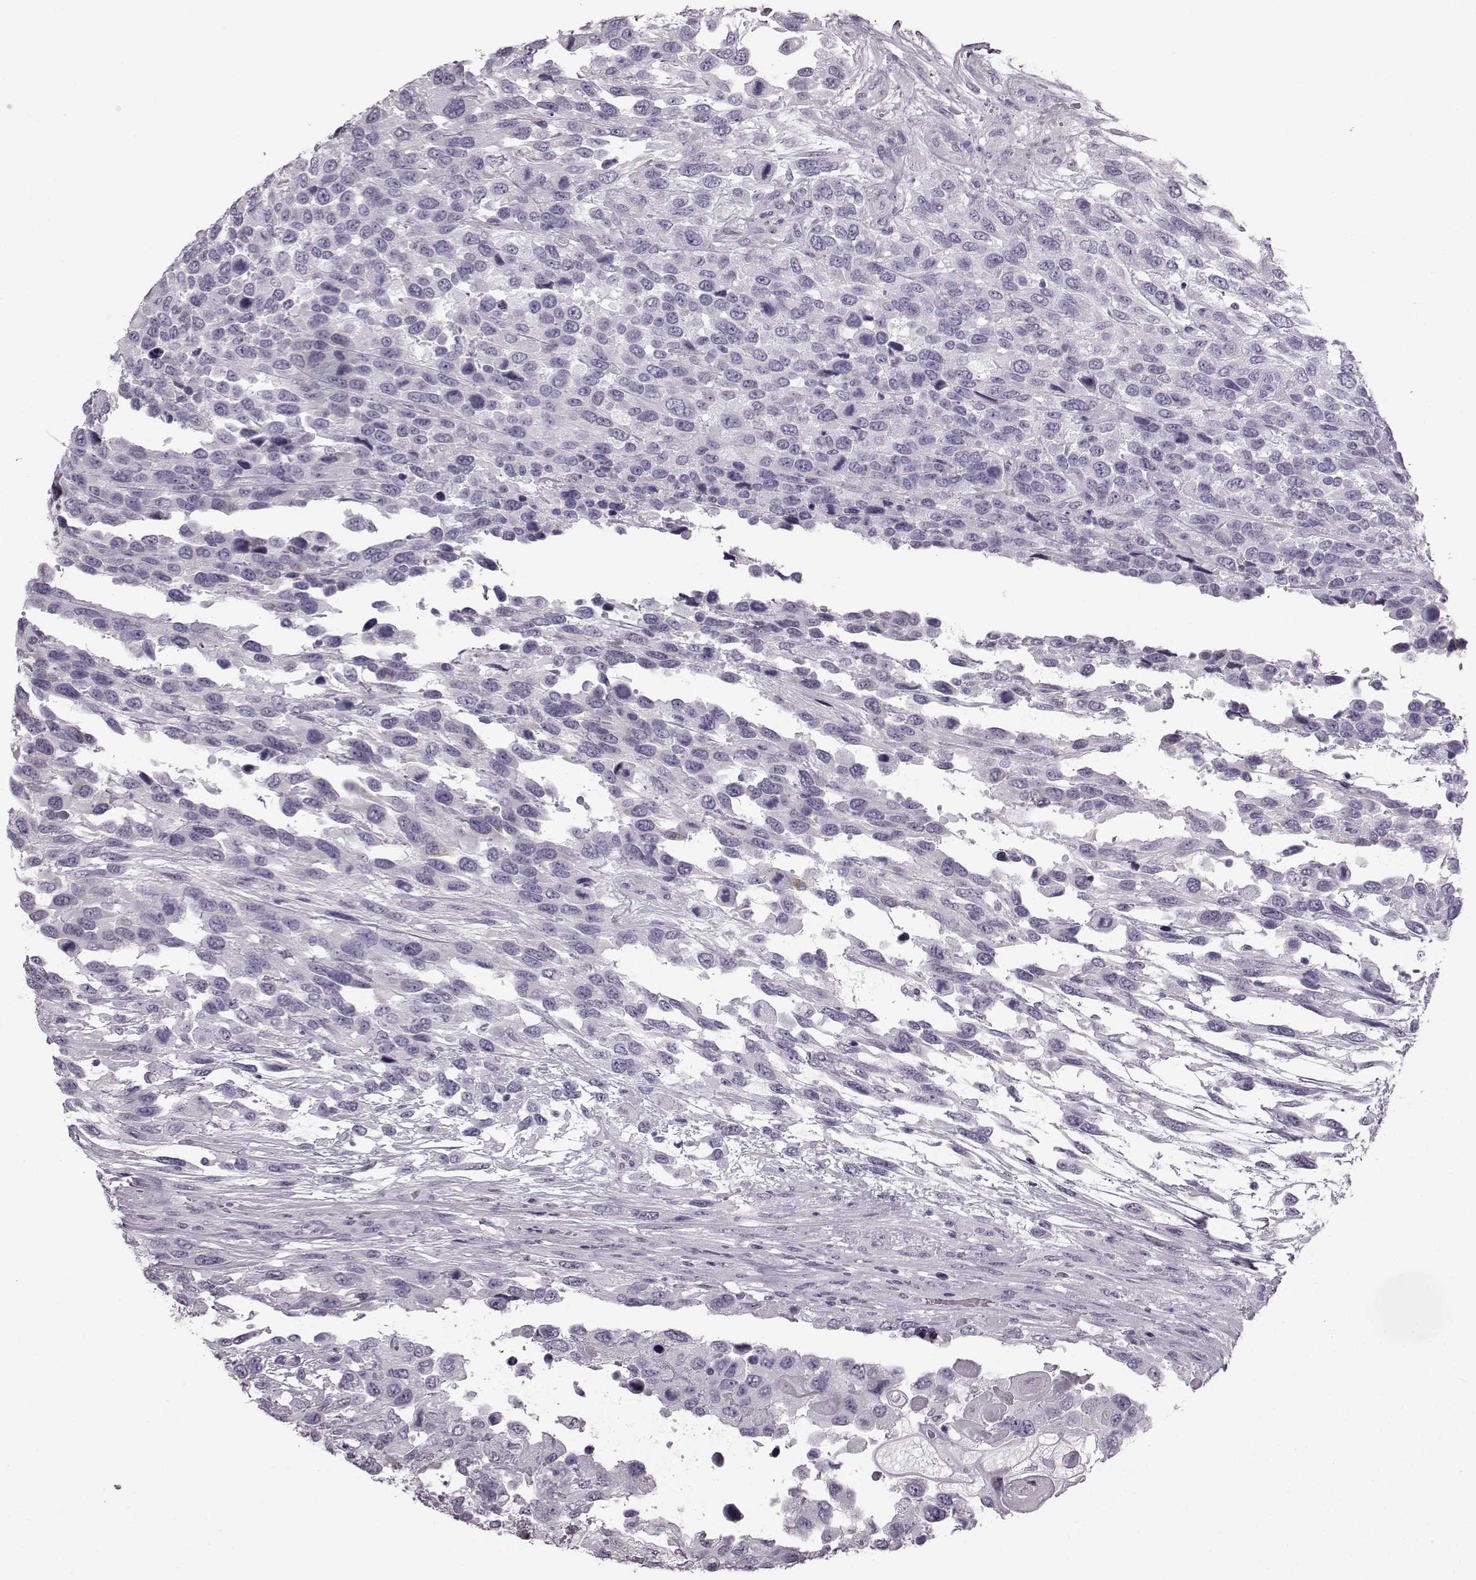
{"staining": {"intensity": "negative", "quantity": "none", "location": "none"}, "tissue": "urothelial cancer", "cell_type": "Tumor cells", "image_type": "cancer", "snomed": [{"axis": "morphology", "description": "Urothelial carcinoma, High grade"}, {"axis": "topography", "description": "Urinary bladder"}], "caption": "IHC histopathology image of urothelial cancer stained for a protein (brown), which exhibits no staining in tumor cells. (Stains: DAB IHC with hematoxylin counter stain, Microscopy: brightfield microscopy at high magnification).", "gene": "JSRP1", "patient": {"sex": "female", "age": 70}}